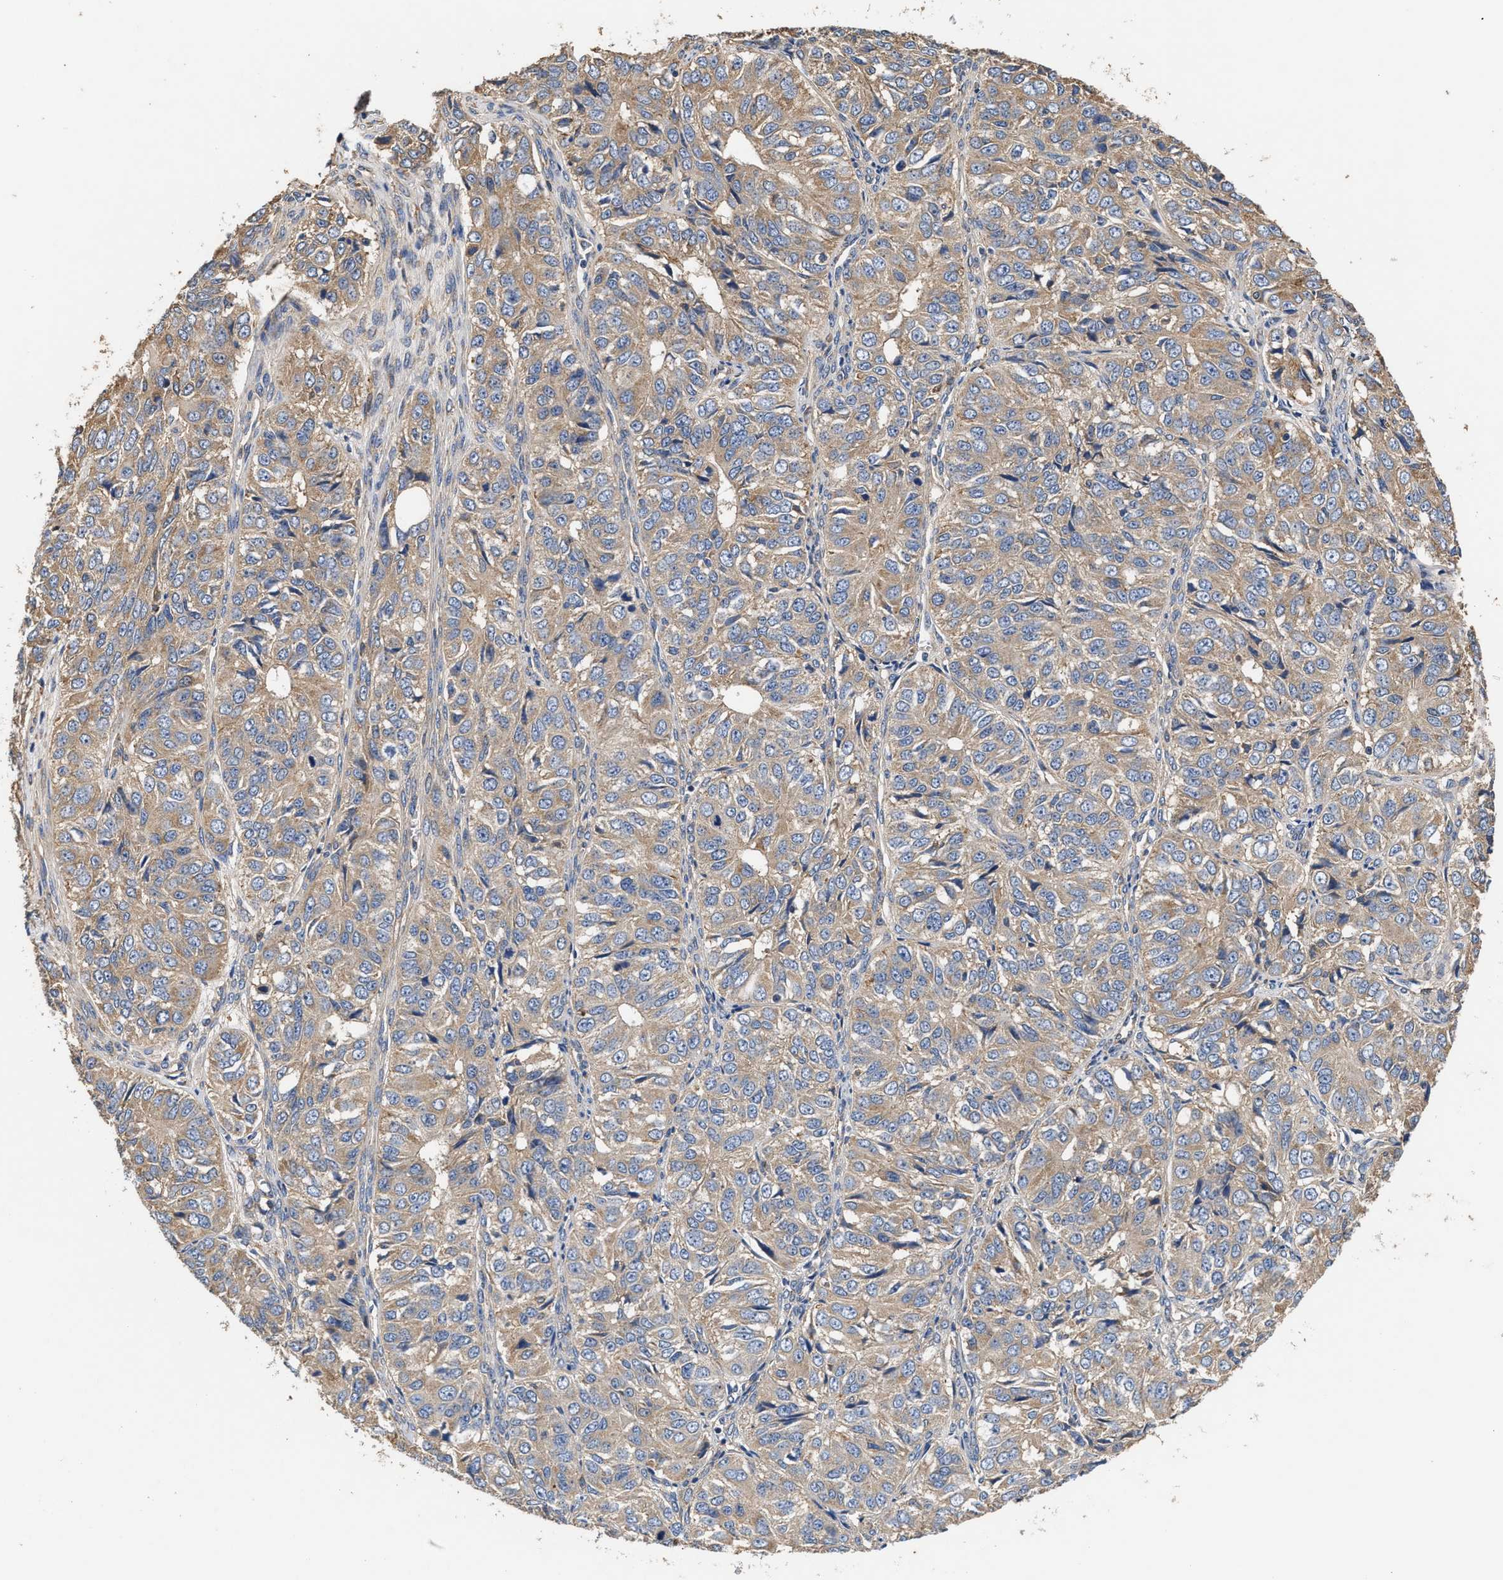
{"staining": {"intensity": "weak", "quantity": ">75%", "location": "cytoplasmic/membranous"}, "tissue": "ovarian cancer", "cell_type": "Tumor cells", "image_type": "cancer", "snomed": [{"axis": "morphology", "description": "Carcinoma, endometroid"}, {"axis": "topography", "description": "Ovary"}], "caption": "Immunohistochemical staining of ovarian endometroid carcinoma demonstrates low levels of weak cytoplasmic/membranous protein expression in approximately >75% of tumor cells.", "gene": "KLB", "patient": {"sex": "female", "age": 51}}